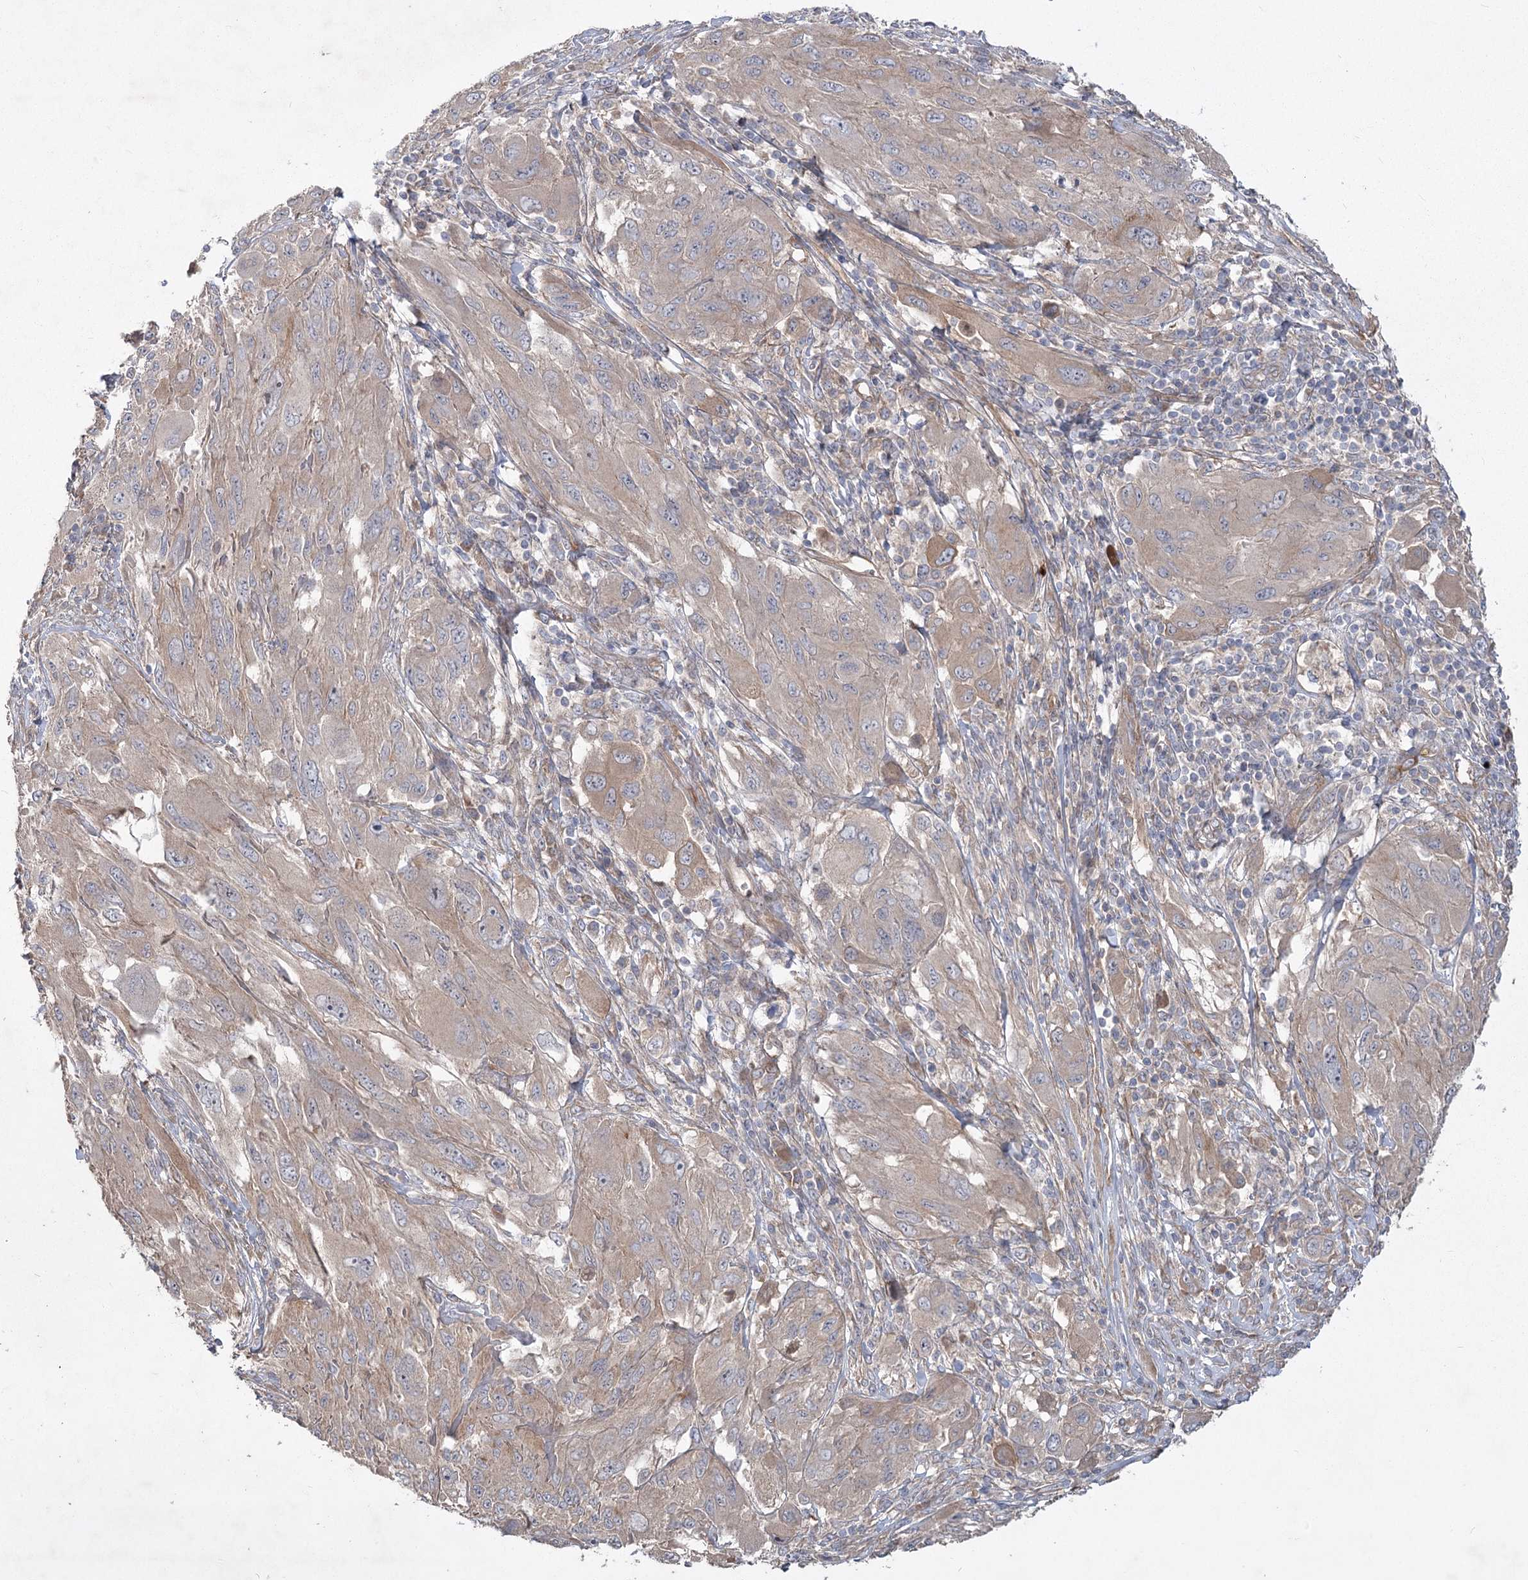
{"staining": {"intensity": "weak", "quantity": "<25%", "location": "cytoplasmic/membranous"}, "tissue": "melanoma", "cell_type": "Tumor cells", "image_type": "cancer", "snomed": [{"axis": "morphology", "description": "Malignant melanoma, NOS"}, {"axis": "topography", "description": "Skin"}], "caption": "This histopathology image is of malignant melanoma stained with immunohistochemistry to label a protein in brown with the nuclei are counter-stained blue. There is no staining in tumor cells.", "gene": "RIN2", "patient": {"sex": "female", "age": 91}}